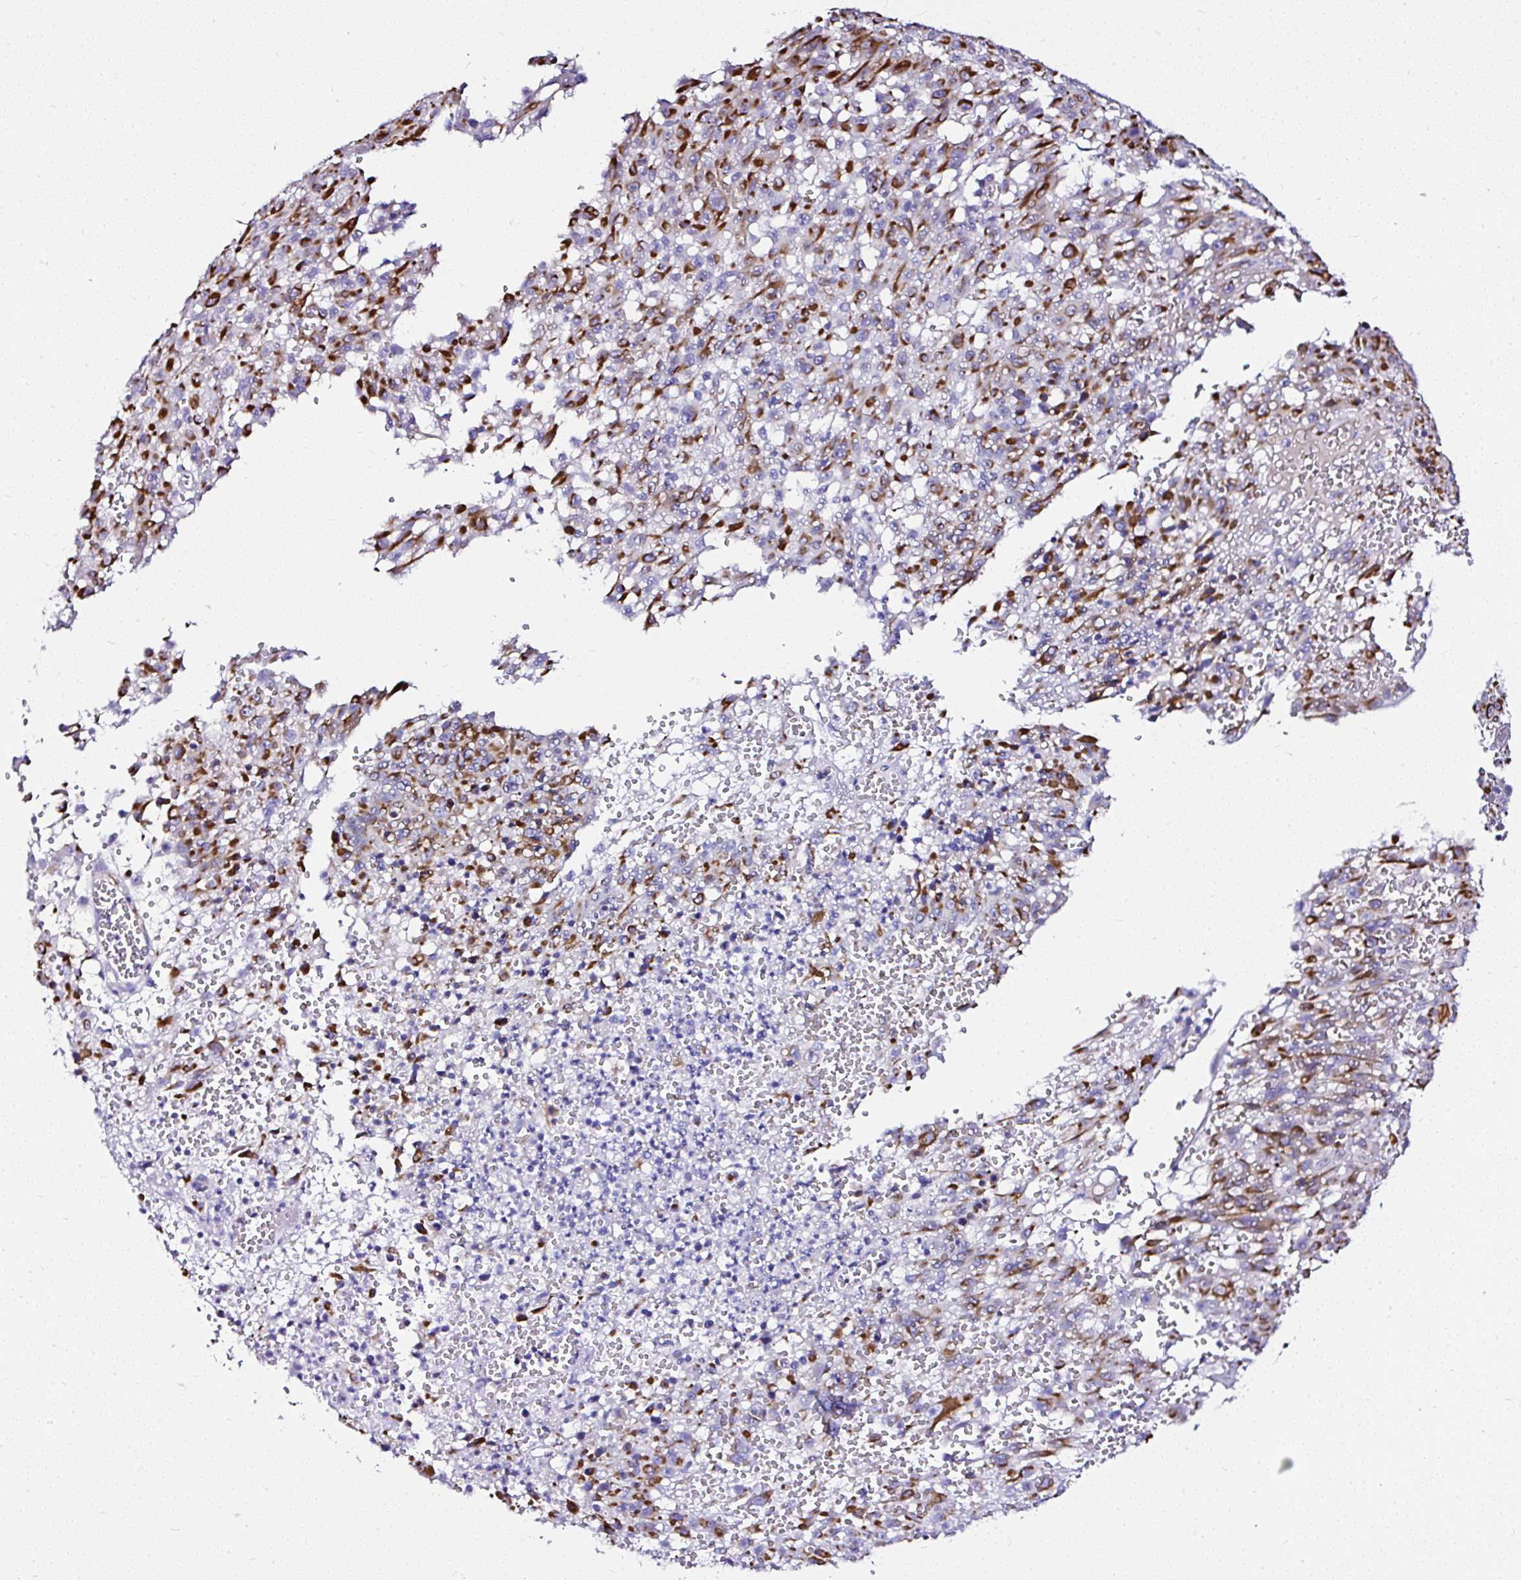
{"staining": {"intensity": "moderate", "quantity": ">75%", "location": "cytoplasmic/membranous"}, "tissue": "melanoma", "cell_type": "Tumor cells", "image_type": "cancer", "snomed": [{"axis": "morphology", "description": "Malignant melanoma, NOS"}, {"axis": "topography", "description": "Skin"}], "caption": "Immunohistochemical staining of human malignant melanoma exhibits moderate cytoplasmic/membranous protein staining in approximately >75% of tumor cells. (DAB IHC with brightfield microscopy, high magnification).", "gene": "DEPDC5", "patient": {"sex": "male", "age": 46}}